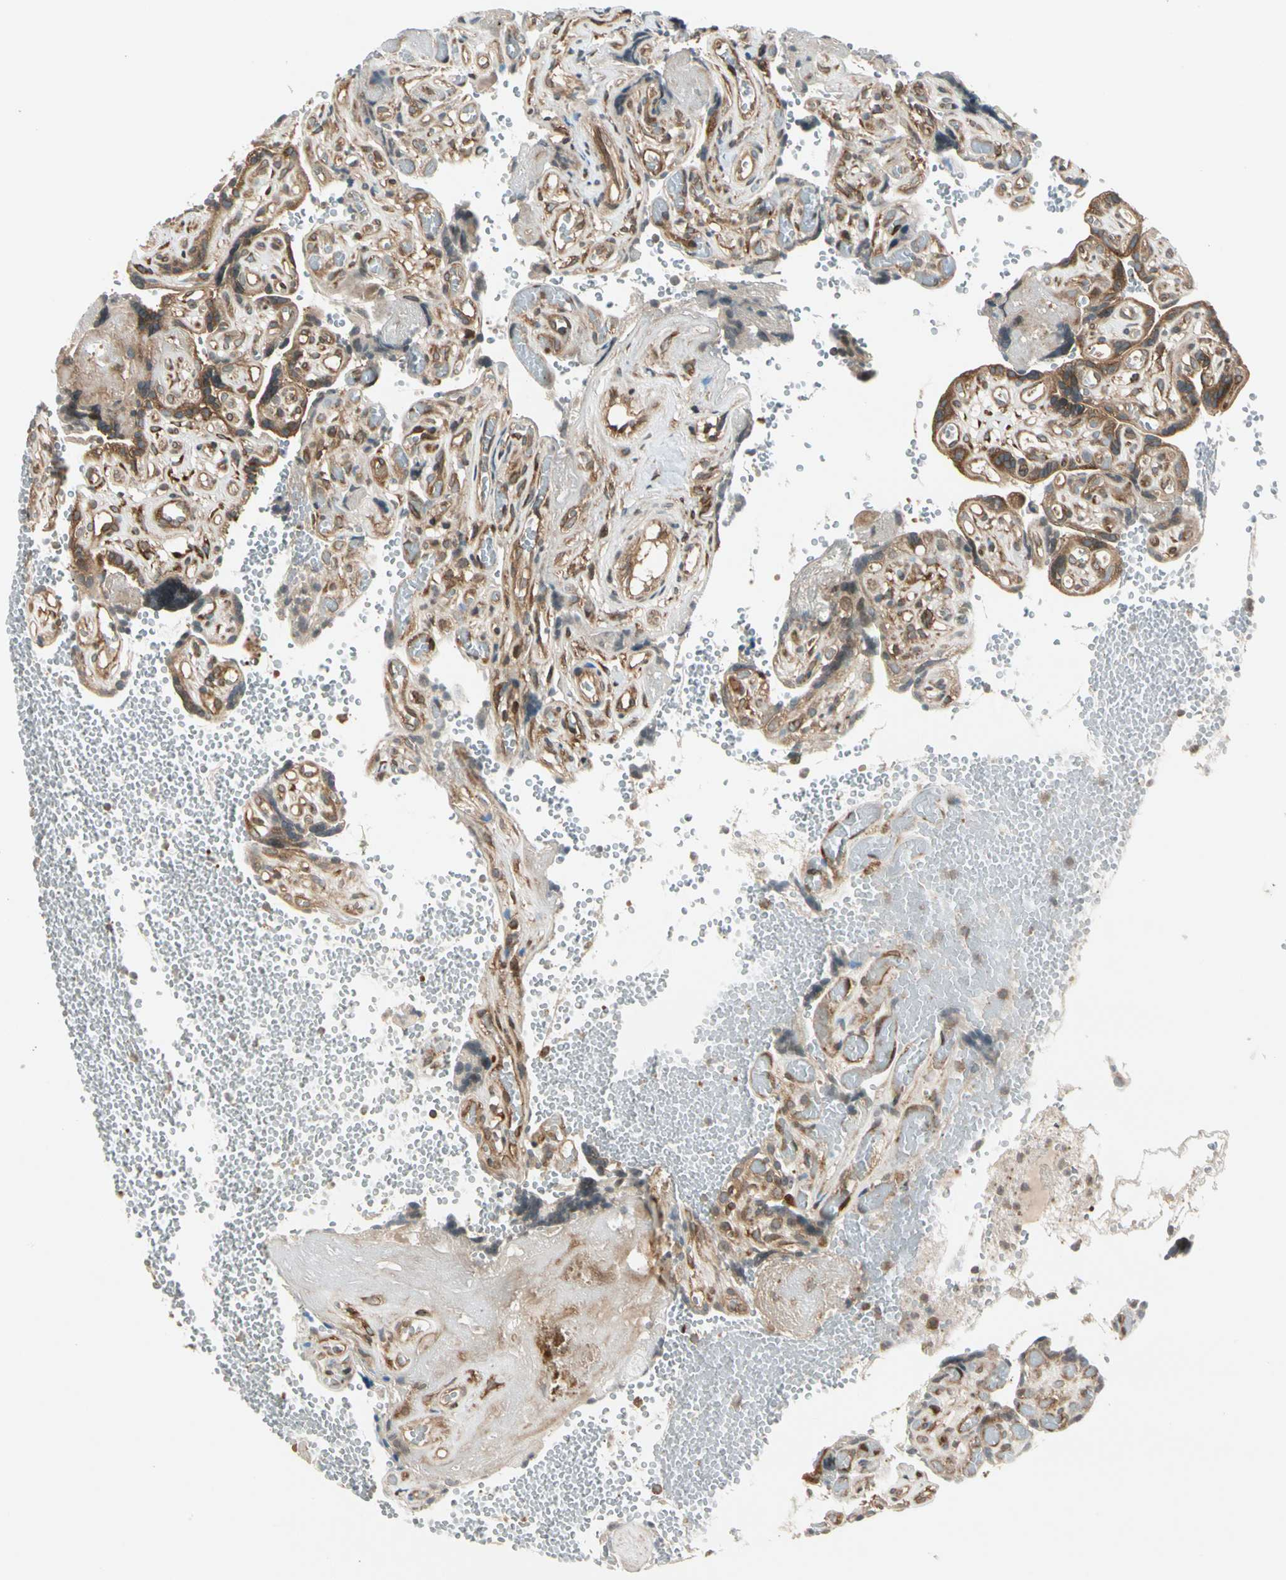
{"staining": {"intensity": "moderate", "quantity": ">75%", "location": "cytoplasmic/membranous"}, "tissue": "placenta", "cell_type": "Decidual cells", "image_type": "normal", "snomed": [{"axis": "morphology", "description": "Normal tissue, NOS"}, {"axis": "topography", "description": "Placenta"}], "caption": "DAB (3,3'-diaminobenzidine) immunohistochemical staining of benign human placenta shows moderate cytoplasmic/membranous protein positivity in approximately >75% of decidual cells.", "gene": "TRIO", "patient": {"sex": "female", "age": 30}}